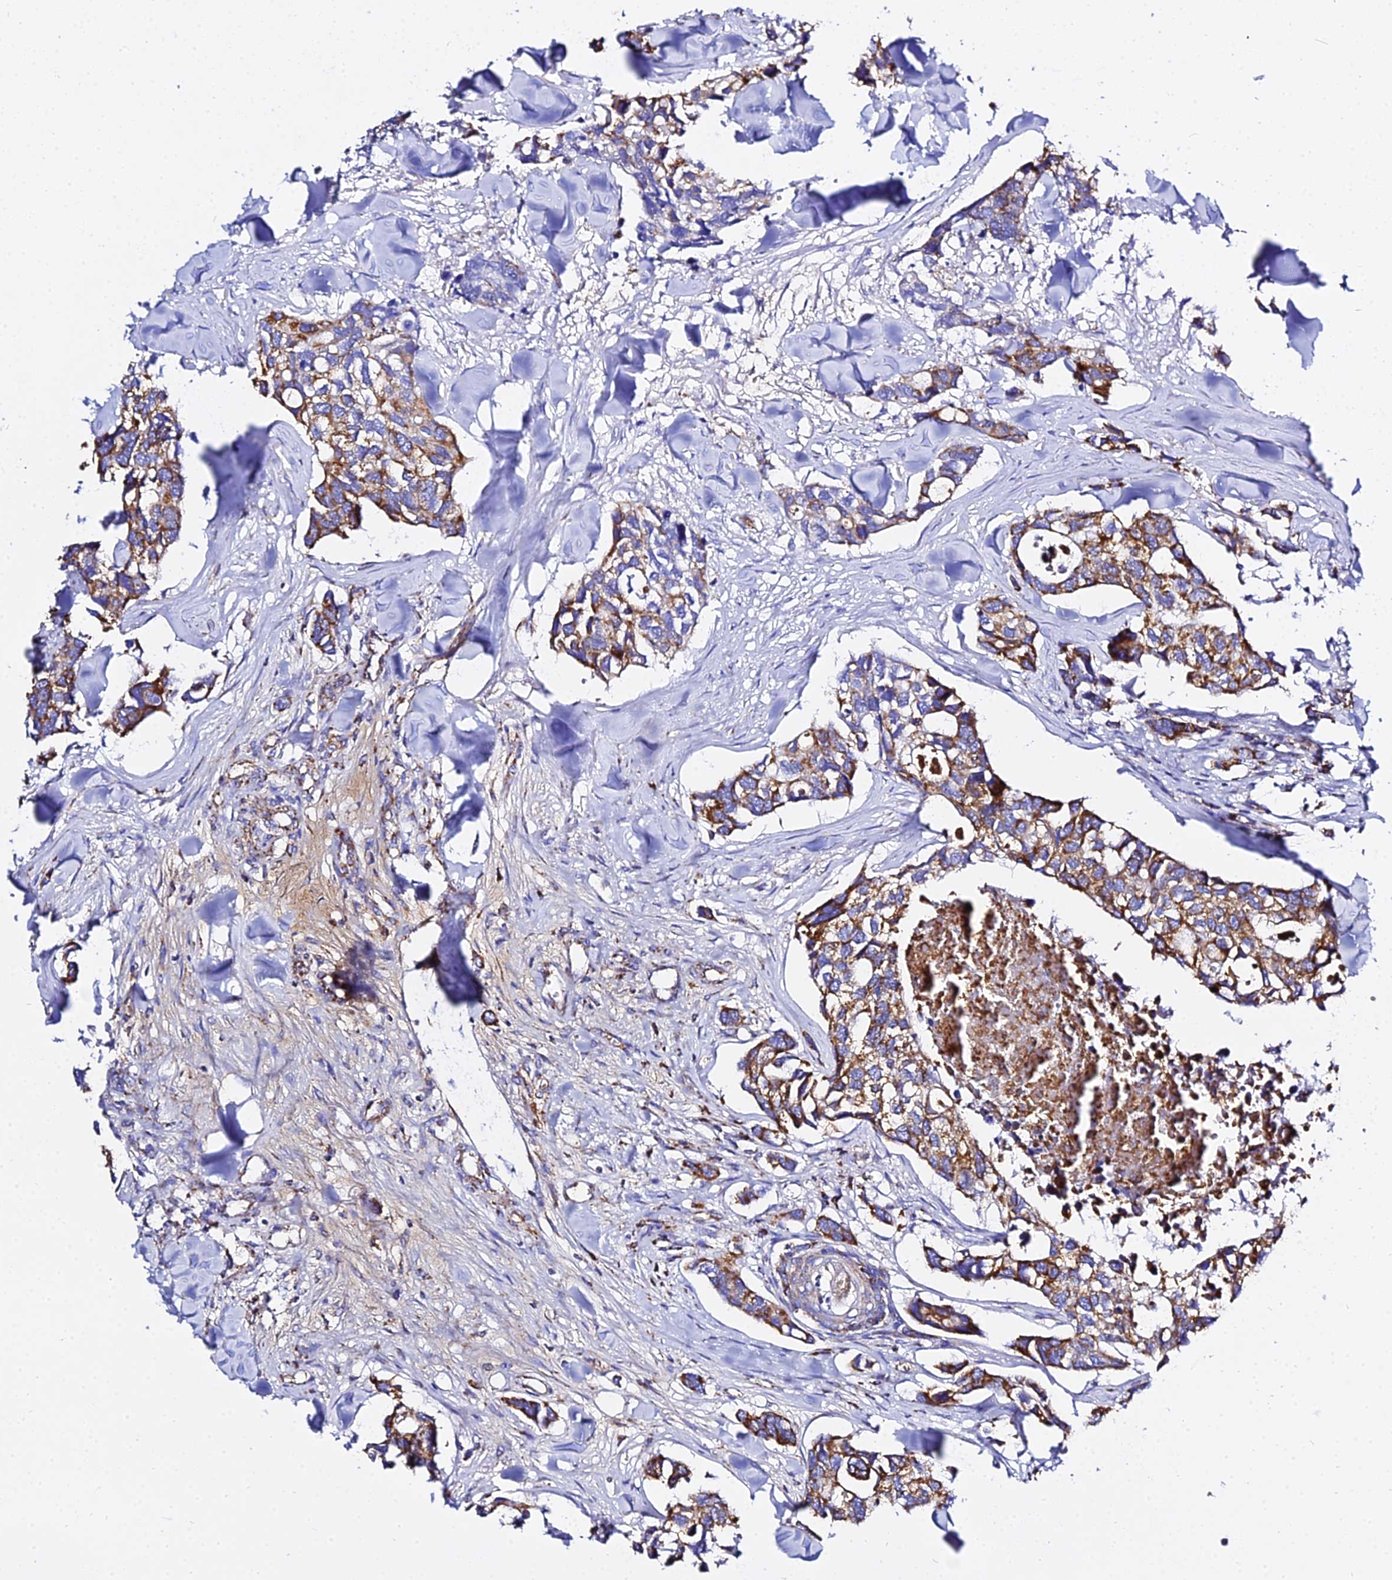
{"staining": {"intensity": "moderate", "quantity": ">75%", "location": "cytoplasmic/membranous"}, "tissue": "breast cancer", "cell_type": "Tumor cells", "image_type": "cancer", "snomed": [{"axis": "morphology", "description": "Duct carcinoma"}, {"axis": "topography", "description": "Breast"}], "caption": "Brown immunohistochemical staining in breast intraductal carcinoma shows moderate cytoplasmic/membranous staining in about >75% of tumor cells.", "gene": "ZNF573", "patient": {"sex": "female", "age": 83}}